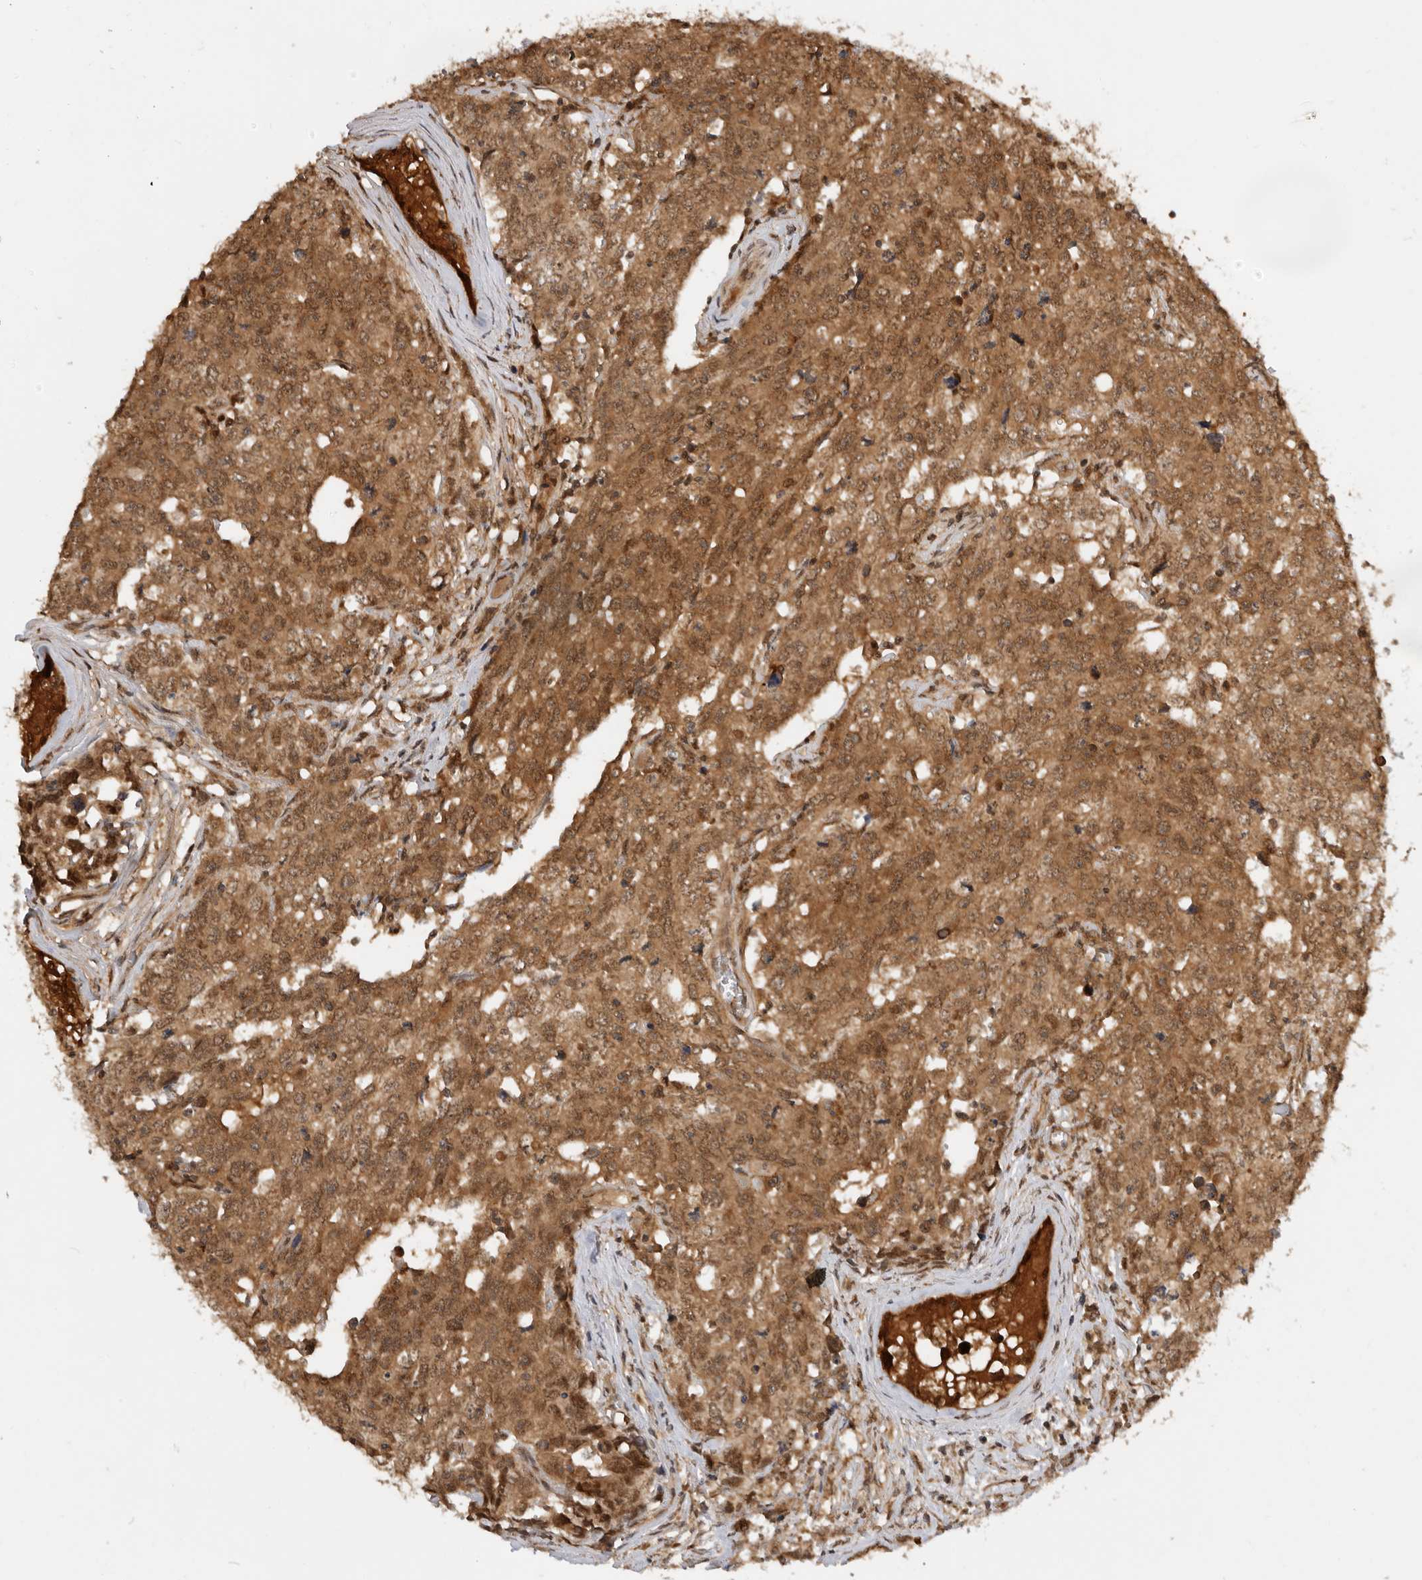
{"staining": {"intensity": "moderate", "quantity": ">75%", "location": "cytoplasmic/membranous,nuclear"}, "tissue": "testis cancer", "cell_type": "Tumor cells", "image_type": "cancer", "snomed": [{"axis": "morphology", "description": "Carcinoma, Embryonal, NOS"}, {"axis": "topography", "description": "Testis"}], "caption": "The photomicrograph exhibits immunohistochemical staining of testis cancer (embryonal carcinoma). There is moderate cytoplasmic/membranous and nuclear expression is appreciated in about >75% of tumor cells.", "gene": "ADPRS", "patient": {"sex": "male", "age": 28}}